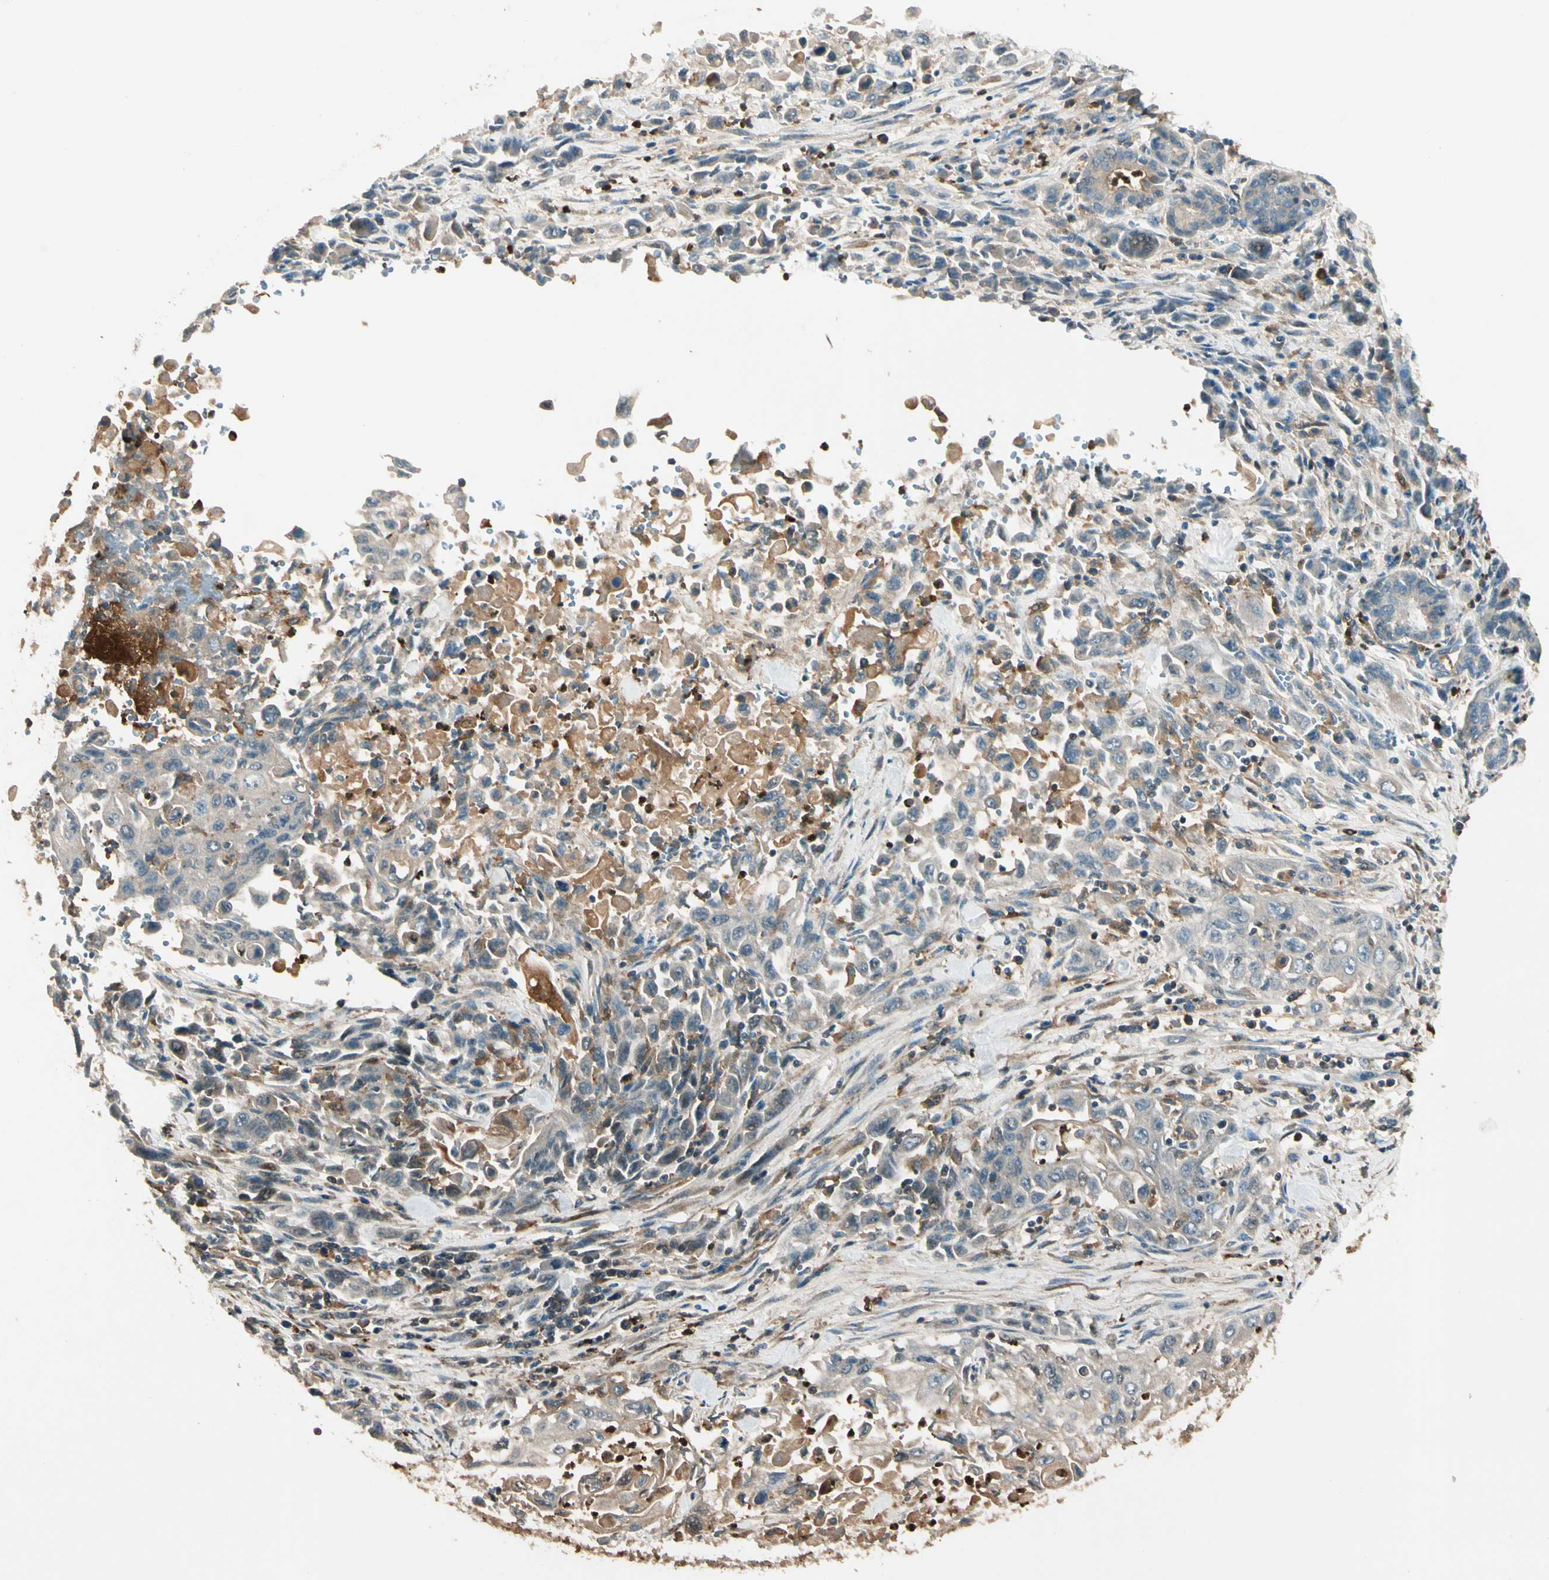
{"staining": {"intensity": "weak", "quantity": "25%-75%", "location": "cytoplasmic/membranous"}, "tissue": "pancreatic cancer", "cell_type": "Tumor cells", "image_type": "cancer", "snomed": [{"axis": "morphology", "description": "Adenocarcinoma, NOS"}, {"axis": "topography", "description": "Pancreas"}], "caption": "Pancreatic cancer (adenocarcinoma) tissue shows weak cytoplasmic/membranous positivity in about 25%-75% of tumor cells, visualized by immunohistochemistry.", "gene": "STX11", "patient": {"sex": "male", "age": 70}}